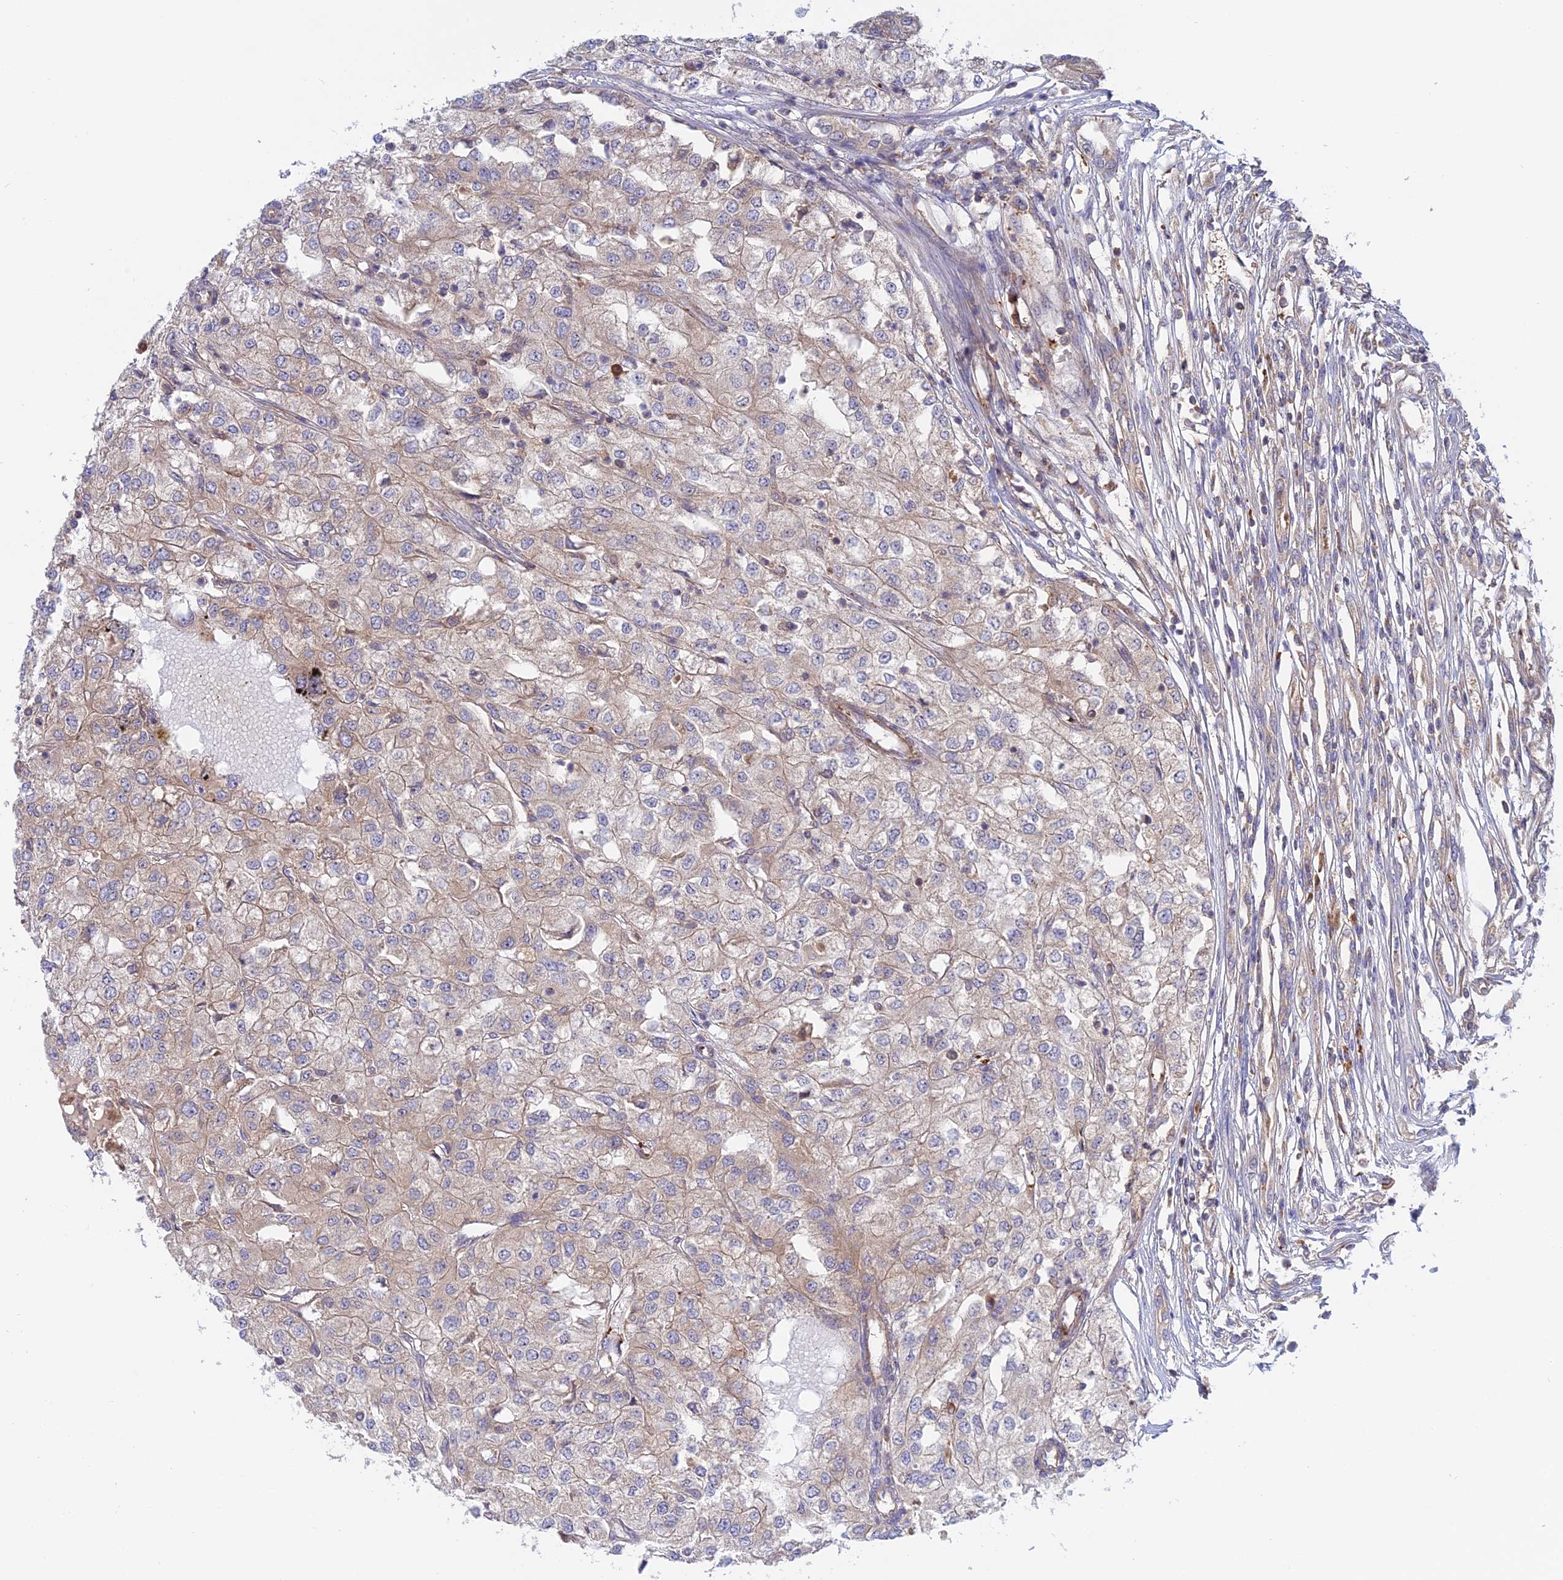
{"staining": {"intensity": "weak", "quantity": "<25%", "location": "cytoplasmic/membranous"}, "tissue": "renal cancer", "cell_type": "Tumor cells", "image_type": "cancer", "snomed": [{"axis": "morphology", "description": "Adenocarcinoma, NOS"}, {"axis": "topography", "description": "Kidney"}], "caption": "Renal adenocarcinoma stained for a protein using immunohistochemistry exhibits no expression tumor cells.", "gene": "IL21R", "patient": {"sex": "female", "age": 54}}